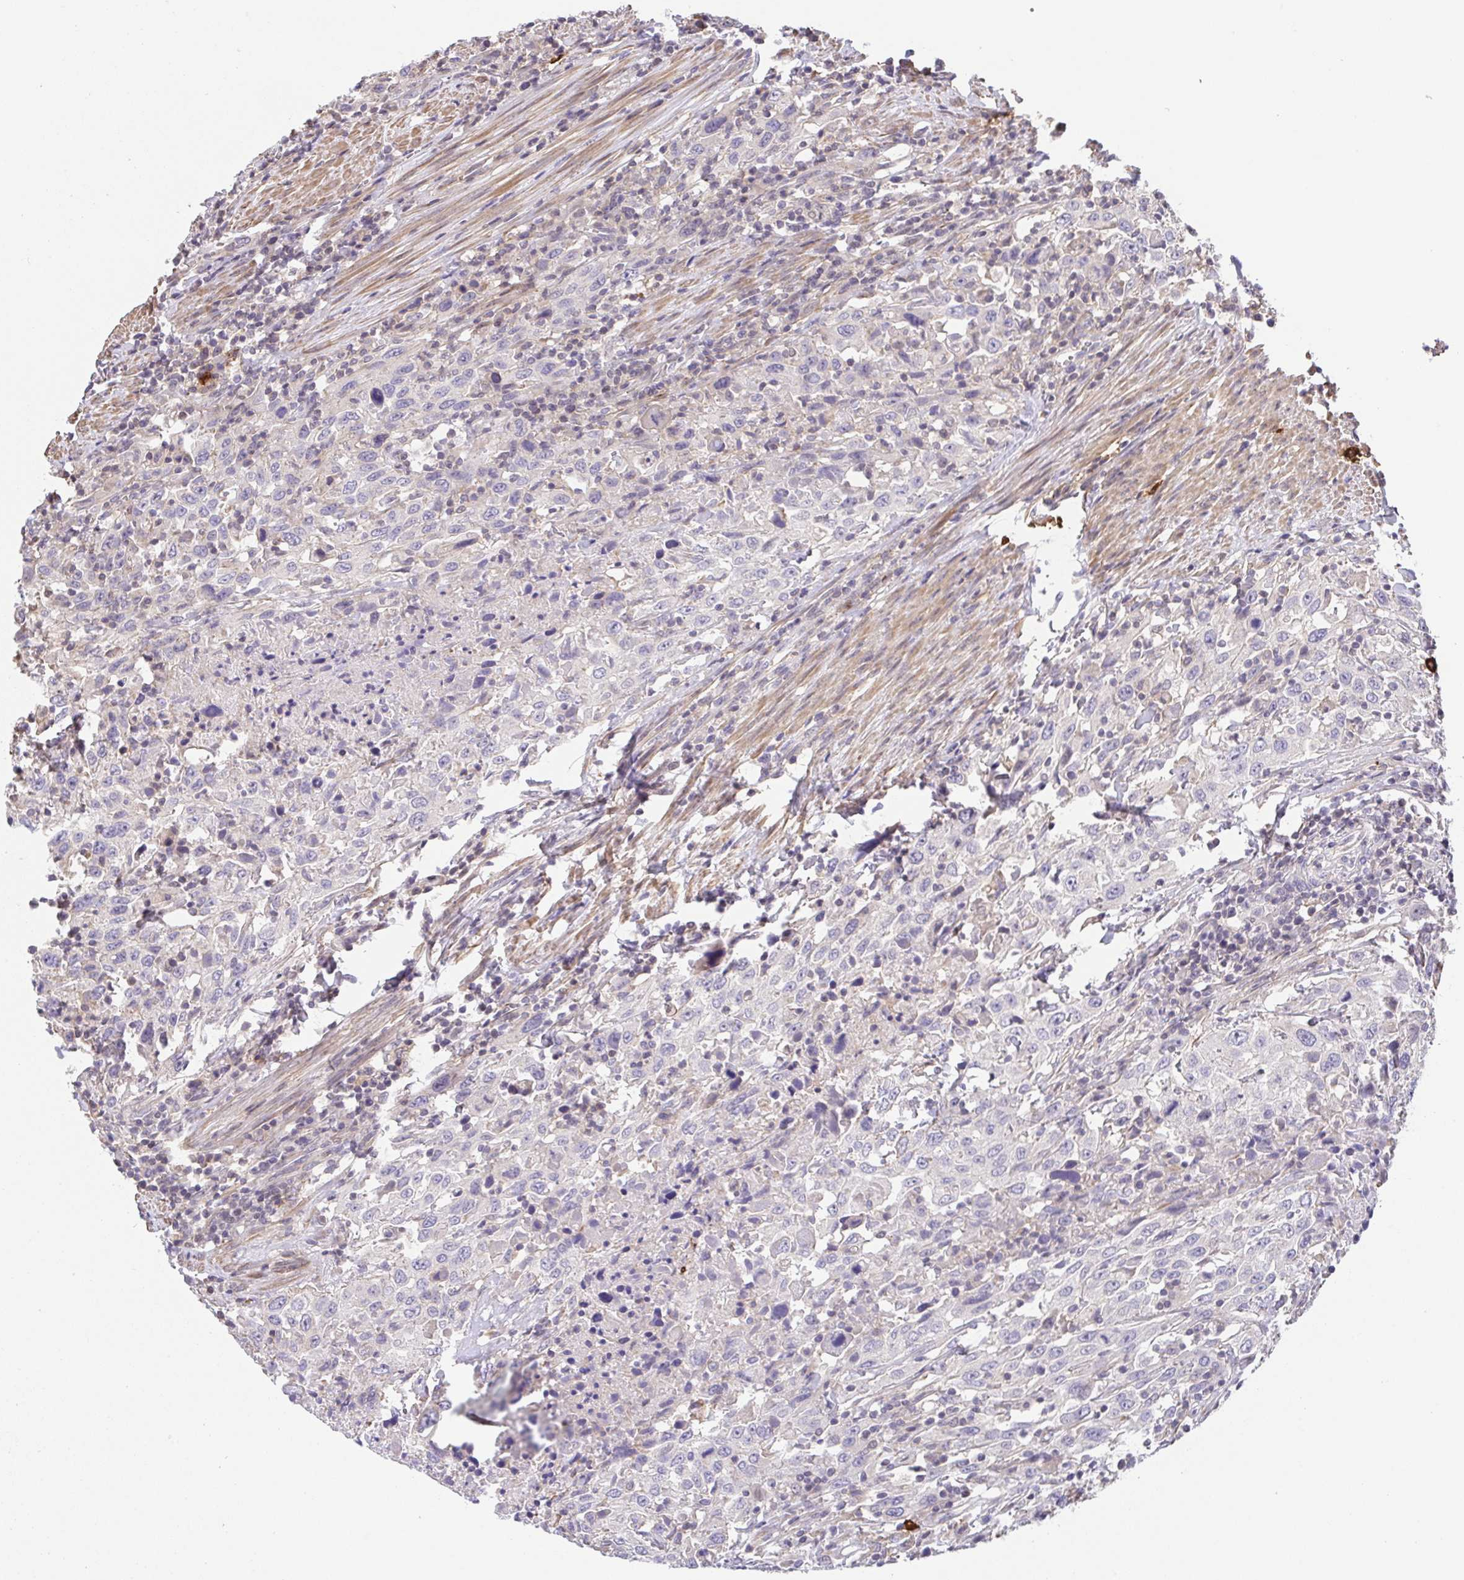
{"staining": {"intensity": "negative", "quantity": "none", "location": "none"}, "tissue": "urothelial cancer", "cell_type": "Tumor cells", "image_type": "cancer", "snomed": [{"axis": "morphology", "description": "Urothelial carcinoma, High grade"}, {"axis": "topography", "description": "Urinary bladder"}], "caption": "A micrograph of high-grade urothelial carcinoma stained for a protein reveals no brown staining in tumor cells.", "gene": "PREPL", "patient": {"sex": "male", "age": 61}}